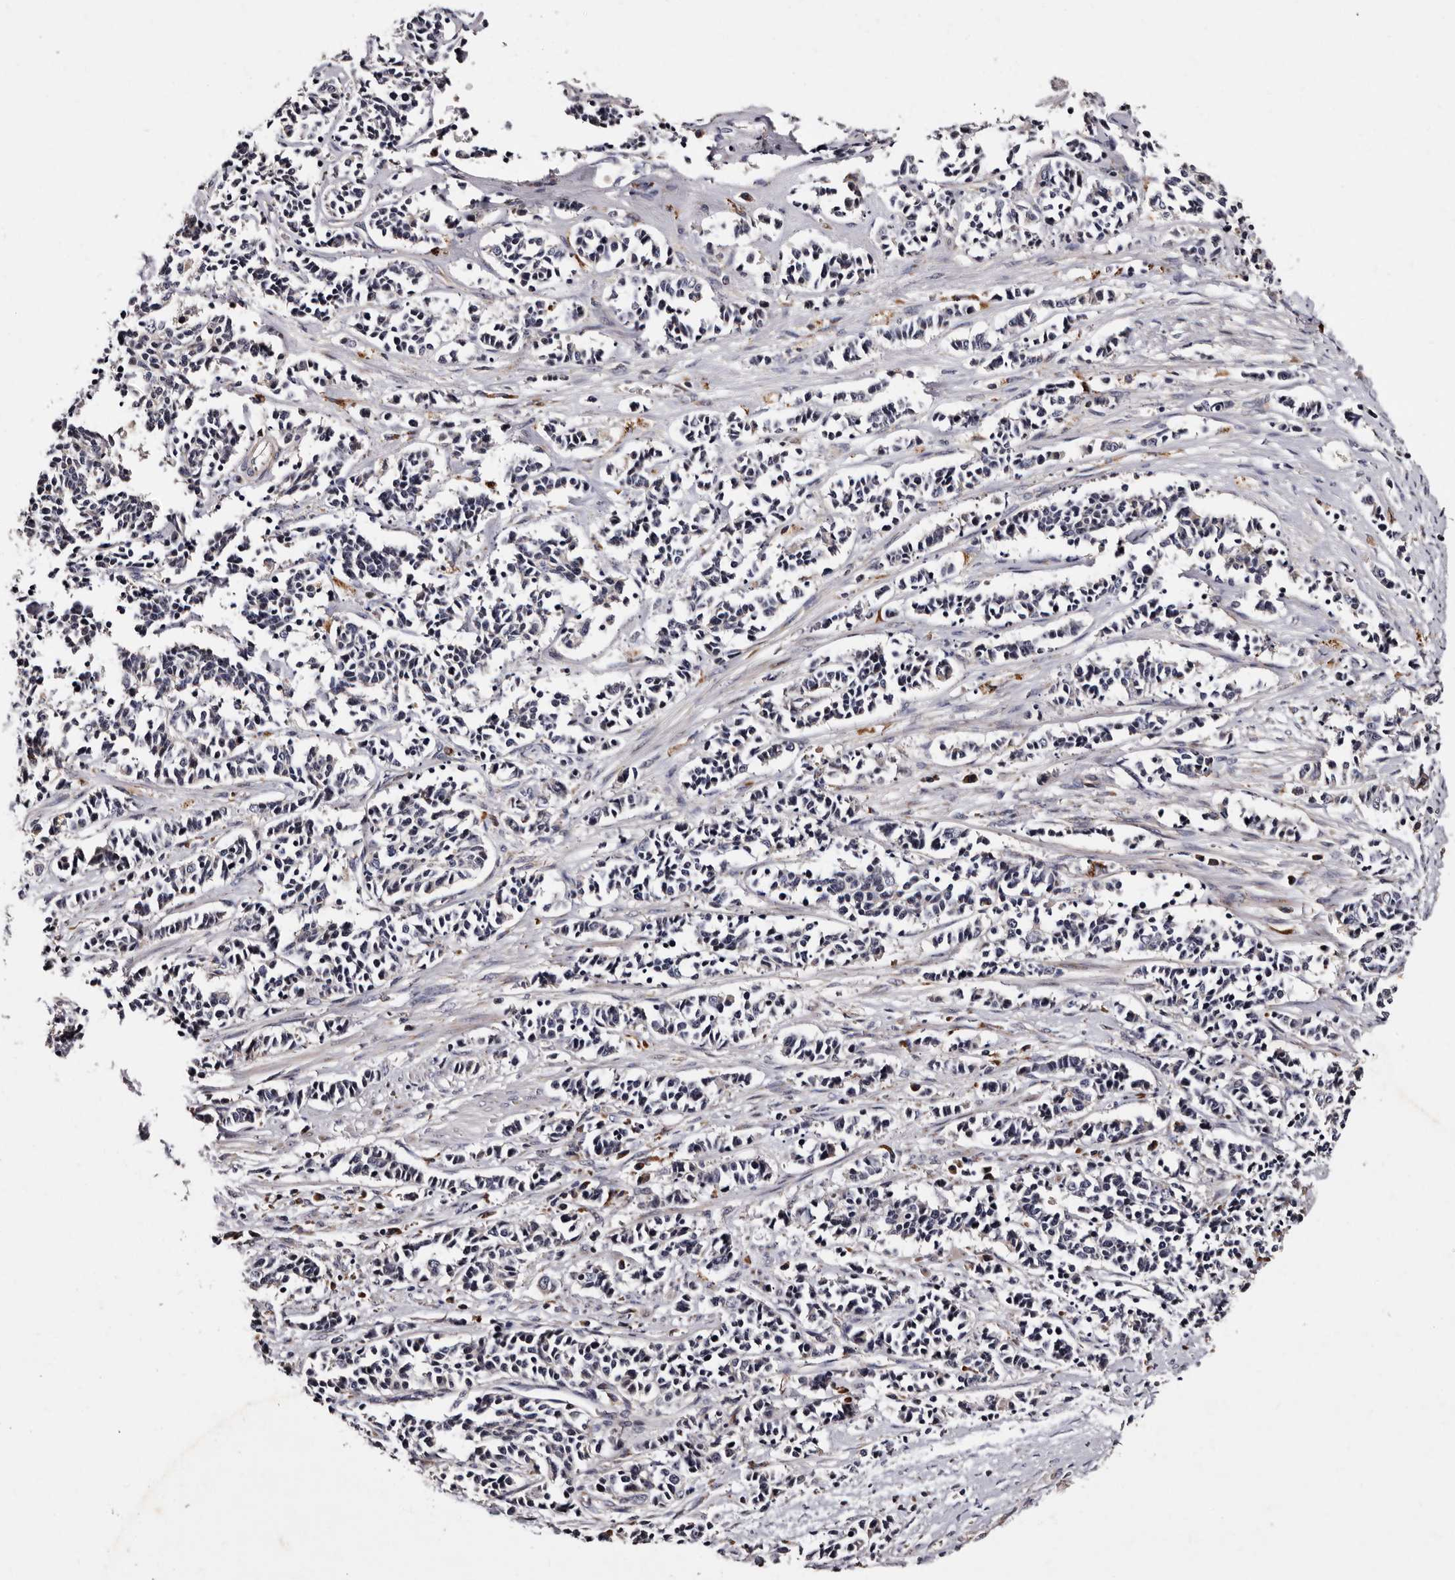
{"staining": {"intensity": "negative", "quantity": "none", "location": "none"}, "tissue": "cervical cancer", "cell_type": "Tumor cells", "image_type": "cancer", "snomed": [{"axis": "morphology", "description": "Normal tissue, NOS"}, {"axis": "morphology", "description": "Squamous cell carcinoma, NOS"}, {"axis": "topography", "description": "Cervix"}], "caption": "IHC of human cervical cancer (squamous cell carcinoma) reveals no staining in tumor cells.", "gene": "ADCK5", "patient": {"sex": "female", "age": 35}}